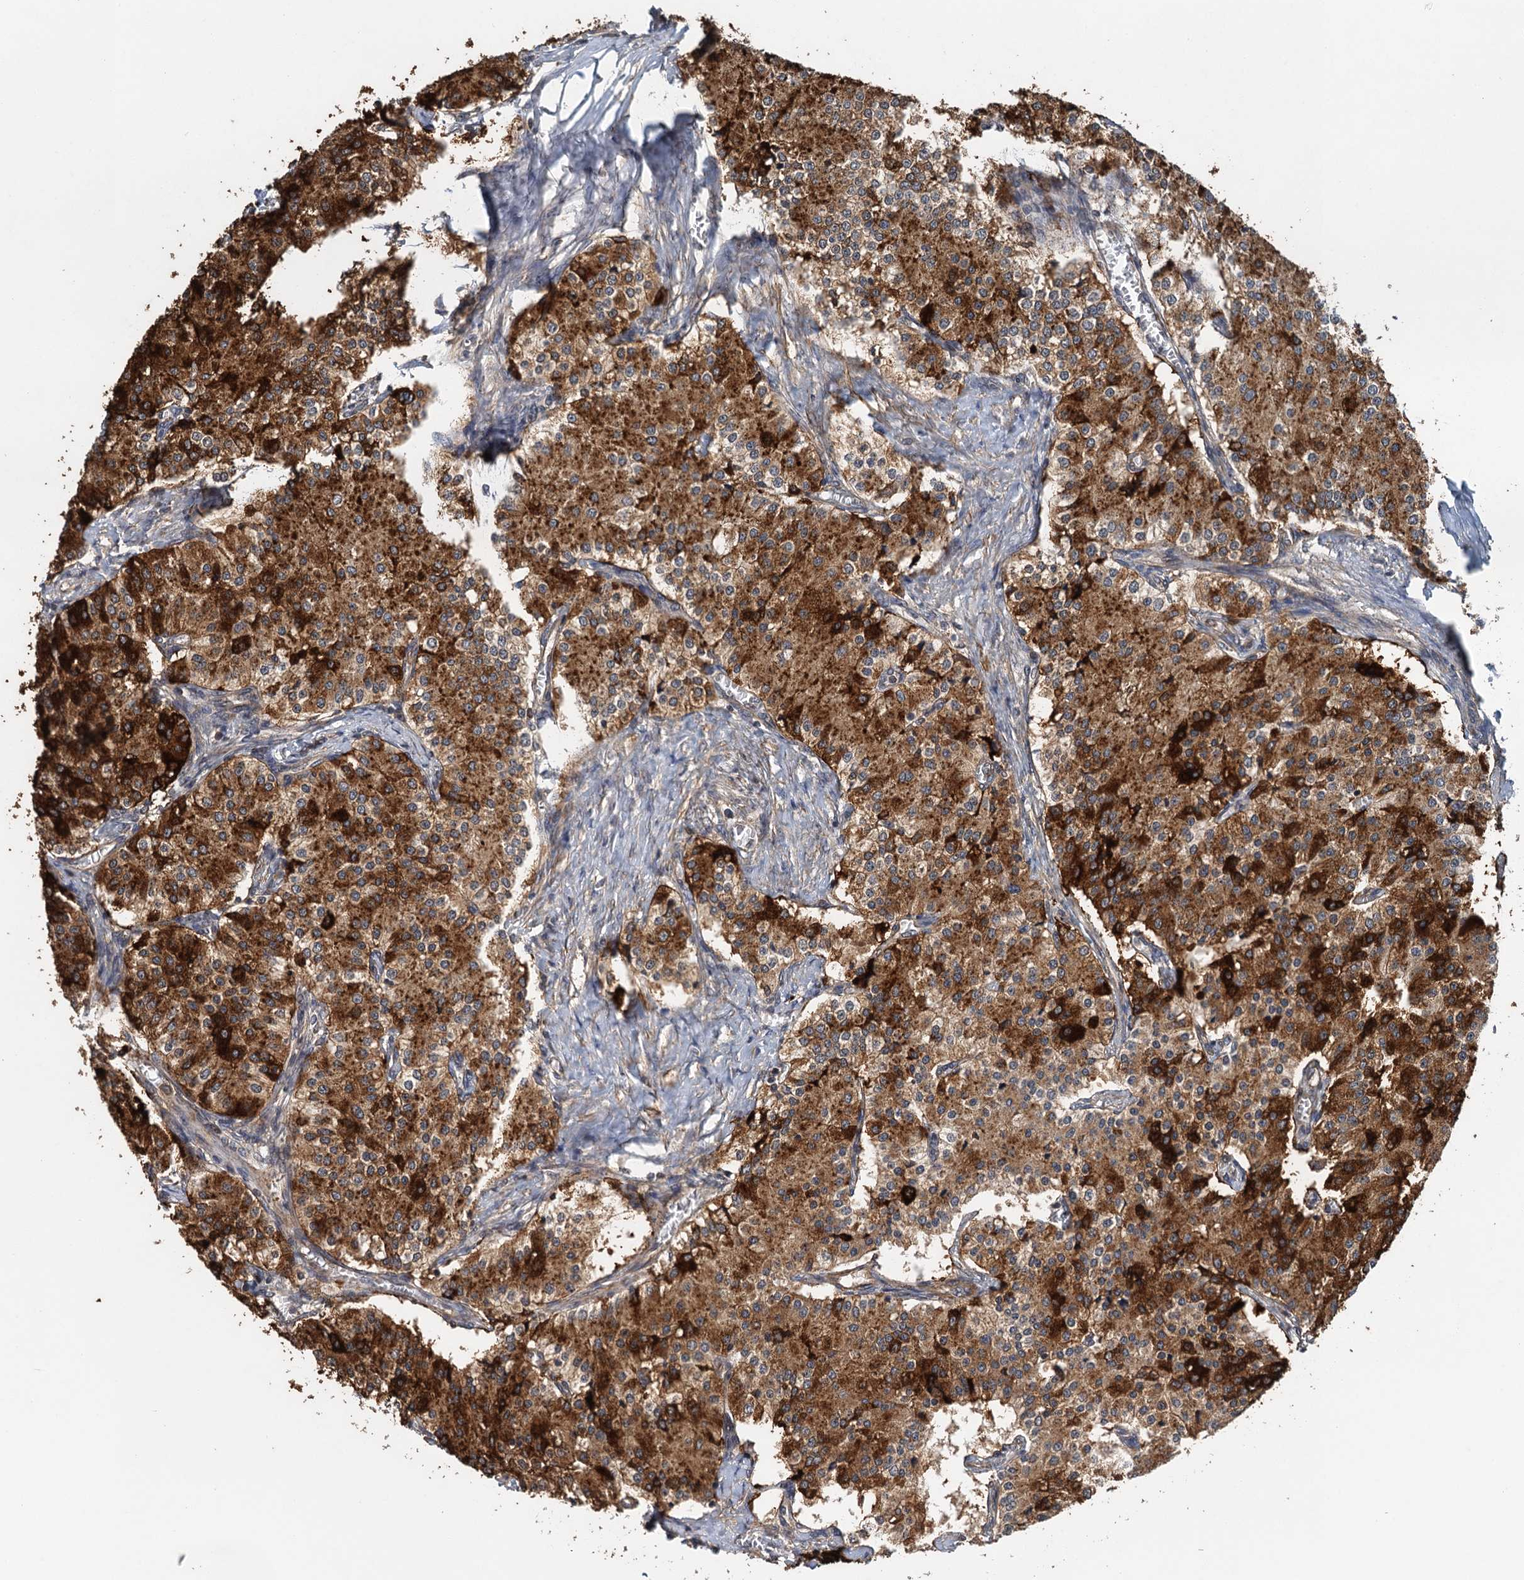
{"staining": {"intensity": "strong", "quantity": ">75%", "location": "cytoplasmic/membranous"}, "tissue": "carcinoid", "cell_type": "Tumor cells", "image_type": "cancer", "snomed": [{"axis": "morphology", "description": "Carcinoid, malignant, NOS"}, {"axis": "topography", "description": "Colon"}], "caption": "DAB immunohistochemical staining of malignant carcinoid displays strong cytoplasmic/membranous protein expression in approximately >75% of tumor cells.", "gene": "MEAK7", "patient": {"sex": "female", "age": 52}}